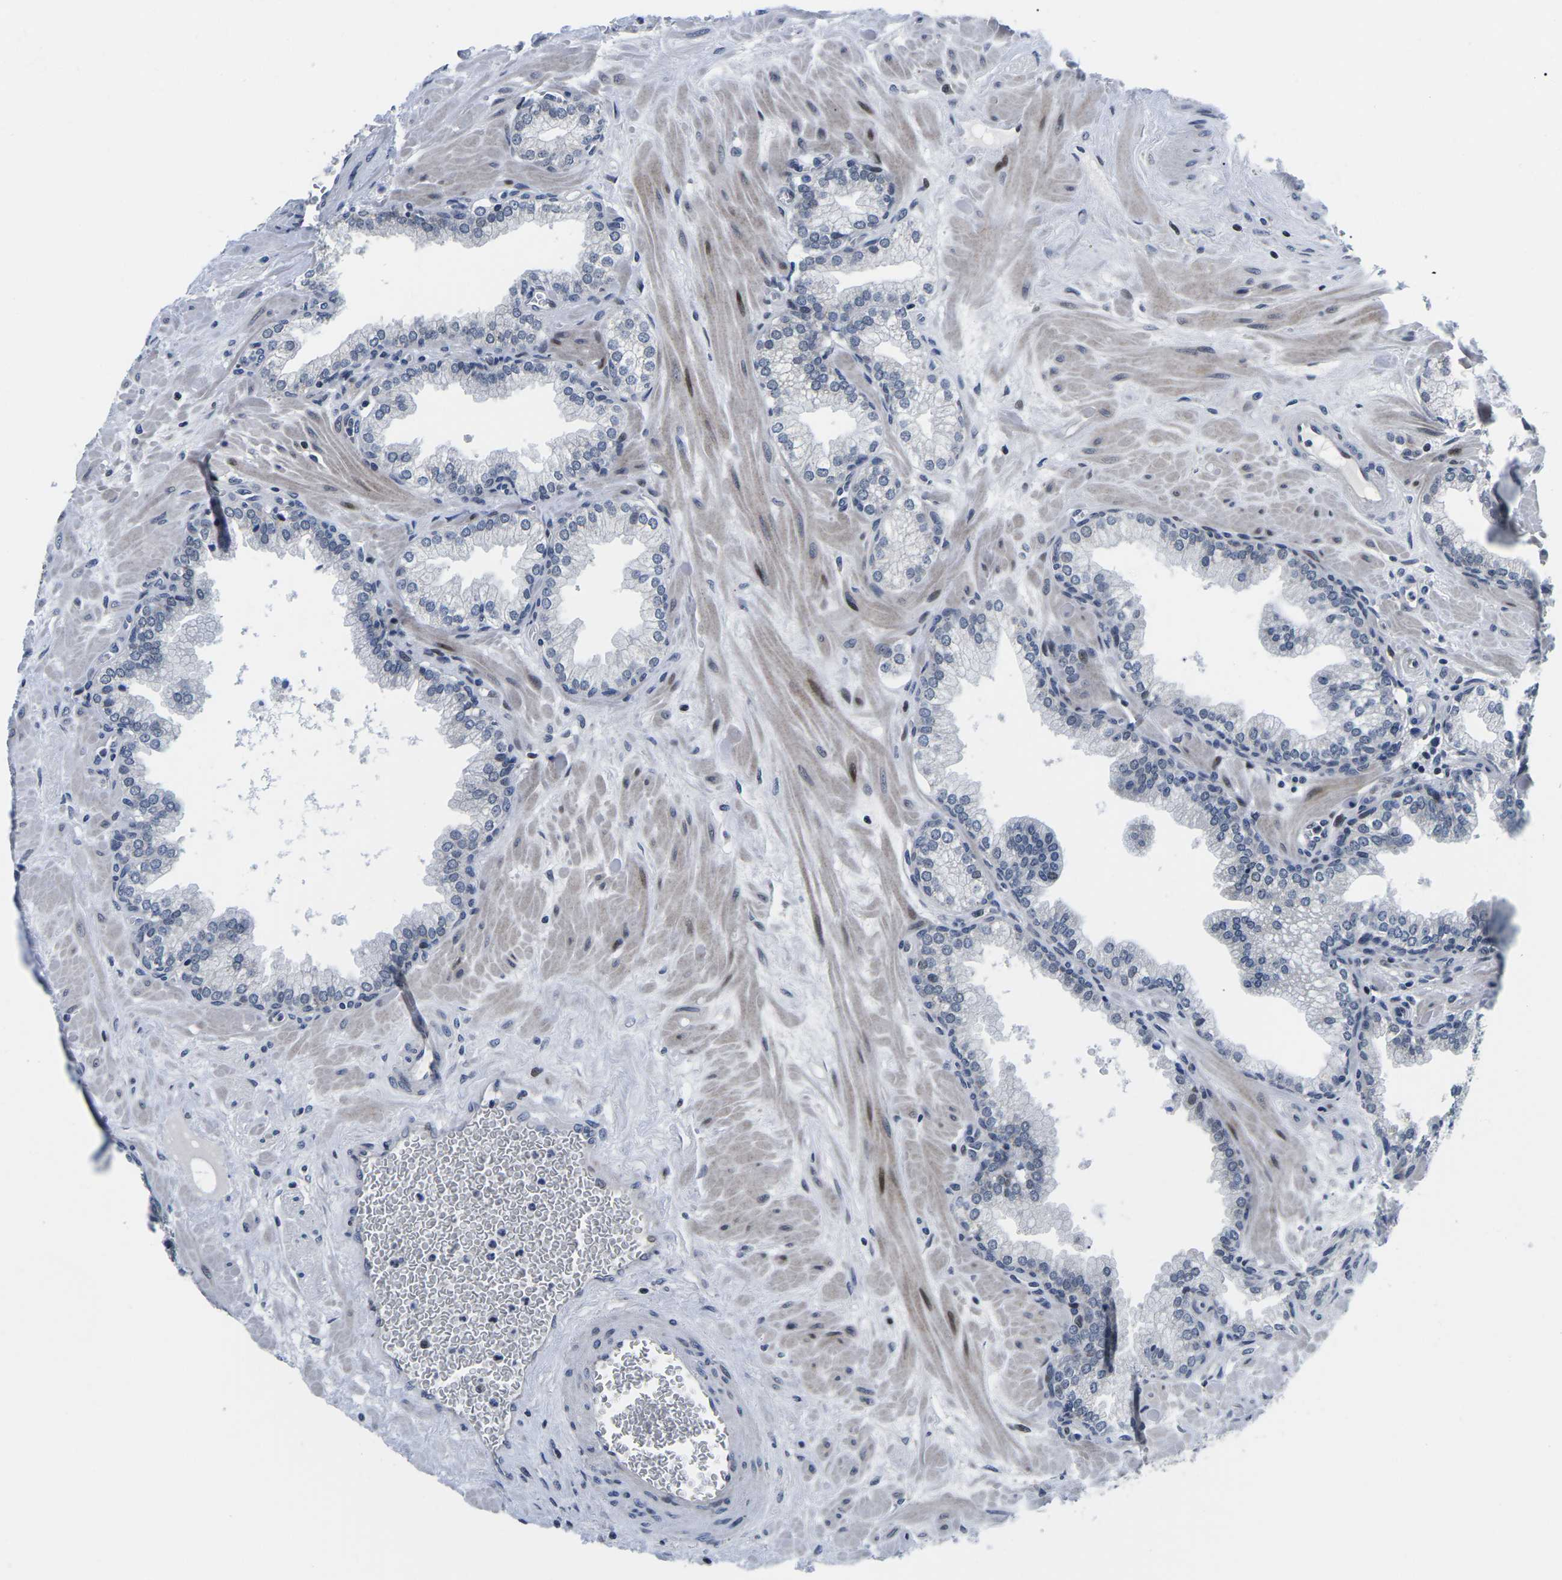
{"staining": {"intensity": "negative", "quantity": "none", "location": "none"}, "tissue": "prostate", "cell_type": "Glandular cells", "image_type": "normal", "snomed": [{"axis": "morphology", "description": "Normal tissue, NOS"}, {"axis": "morphology", "description": "Urothelial carcinoma, Low grade"}, {"axis": "topography", "description": "Urinary bladder"}, {"axis": "topography", "description": "Prostate"}], "caption": "High power microscopy micrograph of an IHC histopathology image of unremarkable prostate, revealing no significant positivity in glandular cells. (DAB (3,3'-diaminobenzidine) immunohistochemistry visualized using brightfield microscopy, high magnification).", "gene": "CDC73", "patient": {"sex": "male", "age": 60}}